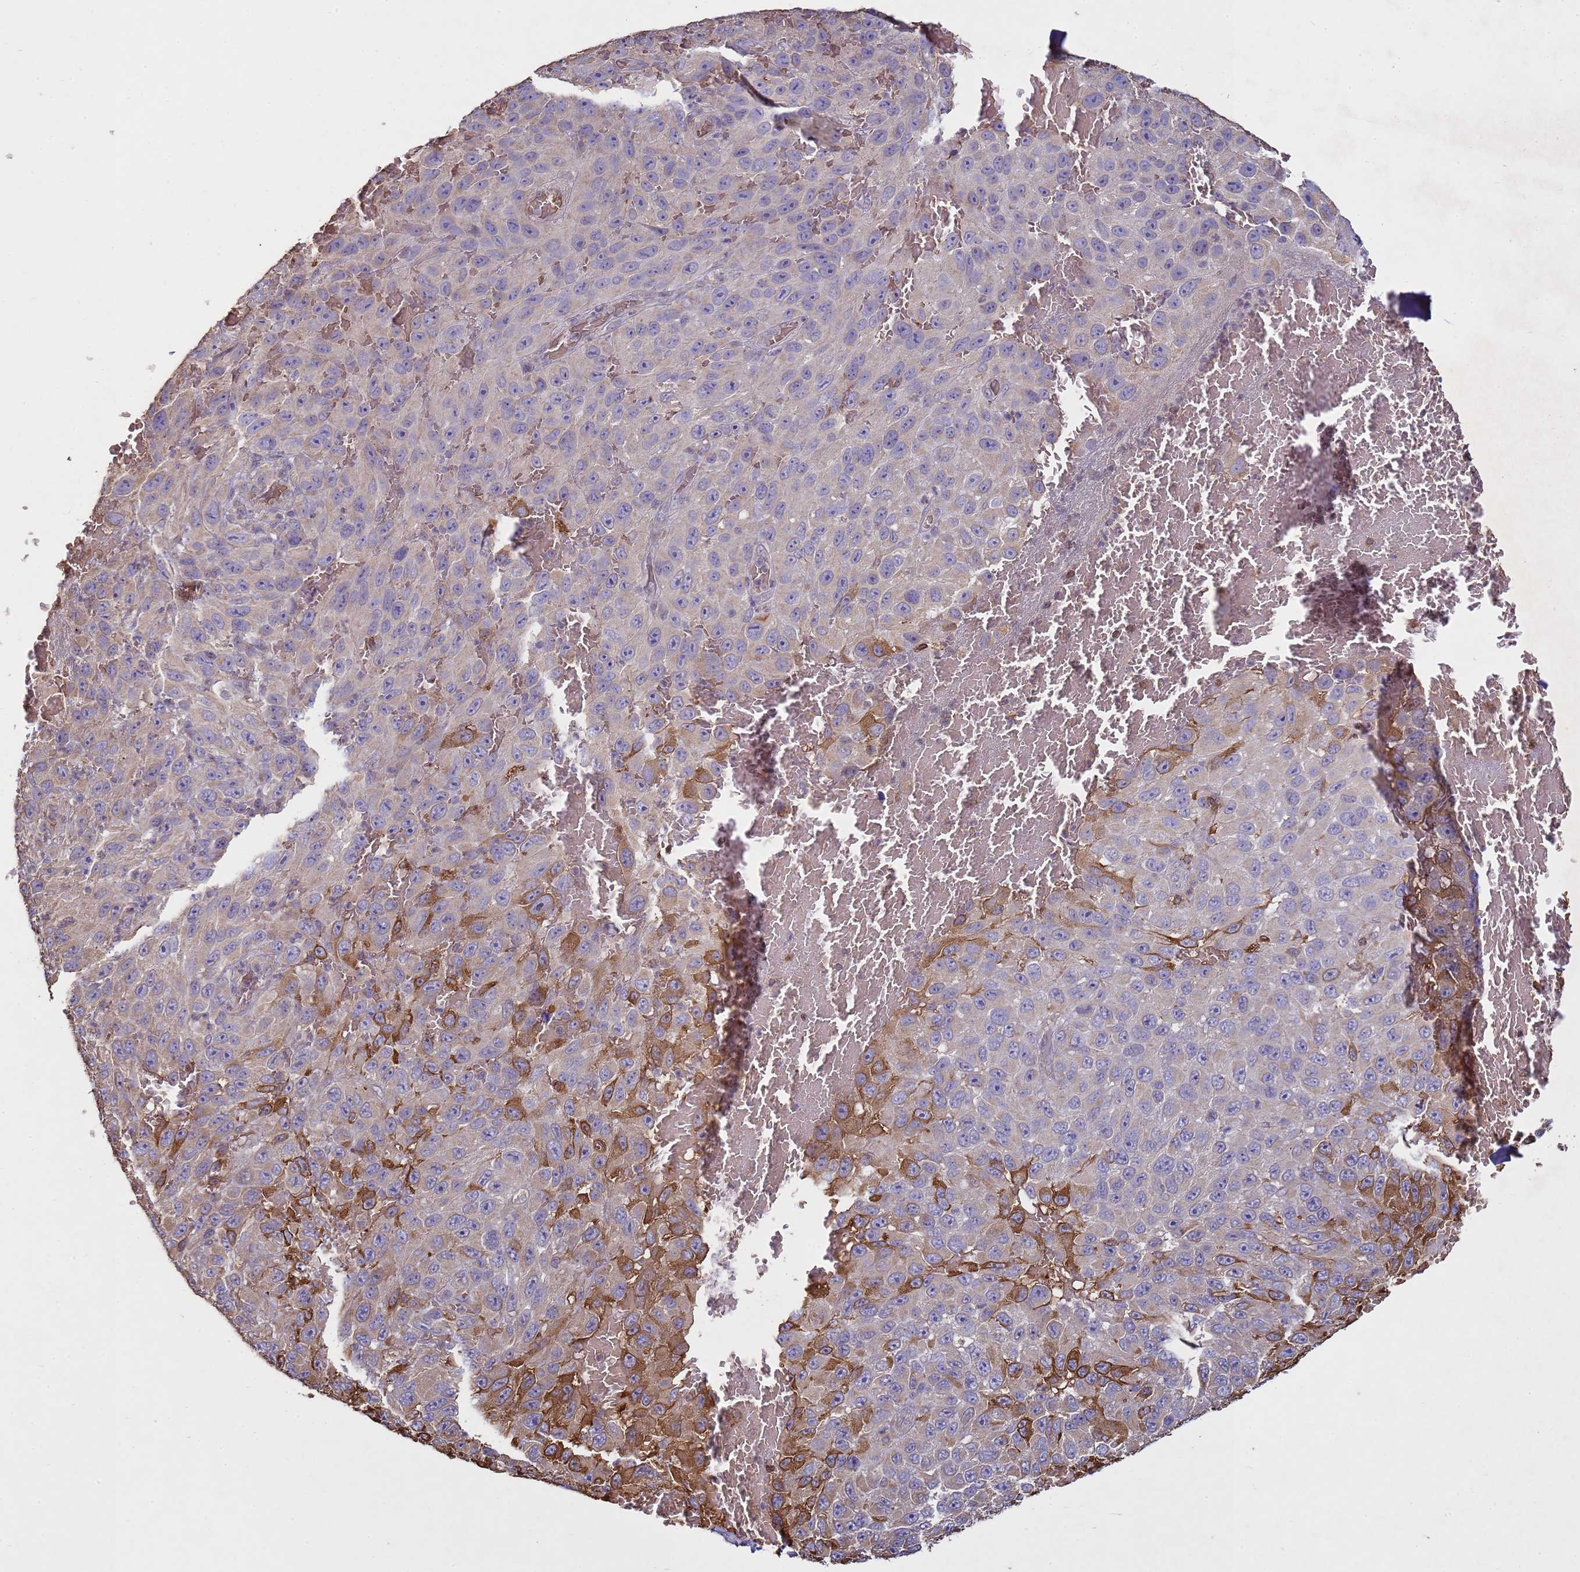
{"staining": {"intensity": "moderate", "quantity": "<25%", "location": "cytoplasmic/membranous"}, "tissue": "melanoma", "cell_type": "Tumor cells", "image_type": "cancer", "snomed": [{"axis": "morphology", "description": "Normal tissue, NOS"}, {"axis": "morphology", "description": "Malignant melanoma, NOS"}, {"axis": "topography", "description": "Skin"}], "caption": "A high-resolution image shows immunohistochemistry (IHC) staining of melanoma, which displays moderate cytoplasmic/membranous staining in approximately <25% of tumor cells. The staining was performed using DAB, with brown indicating positive protein expression. Nuclei are stained blue with hematoxylin.", "gene": "SGIP1", "patient": {"sex": "female", "age": 96}}